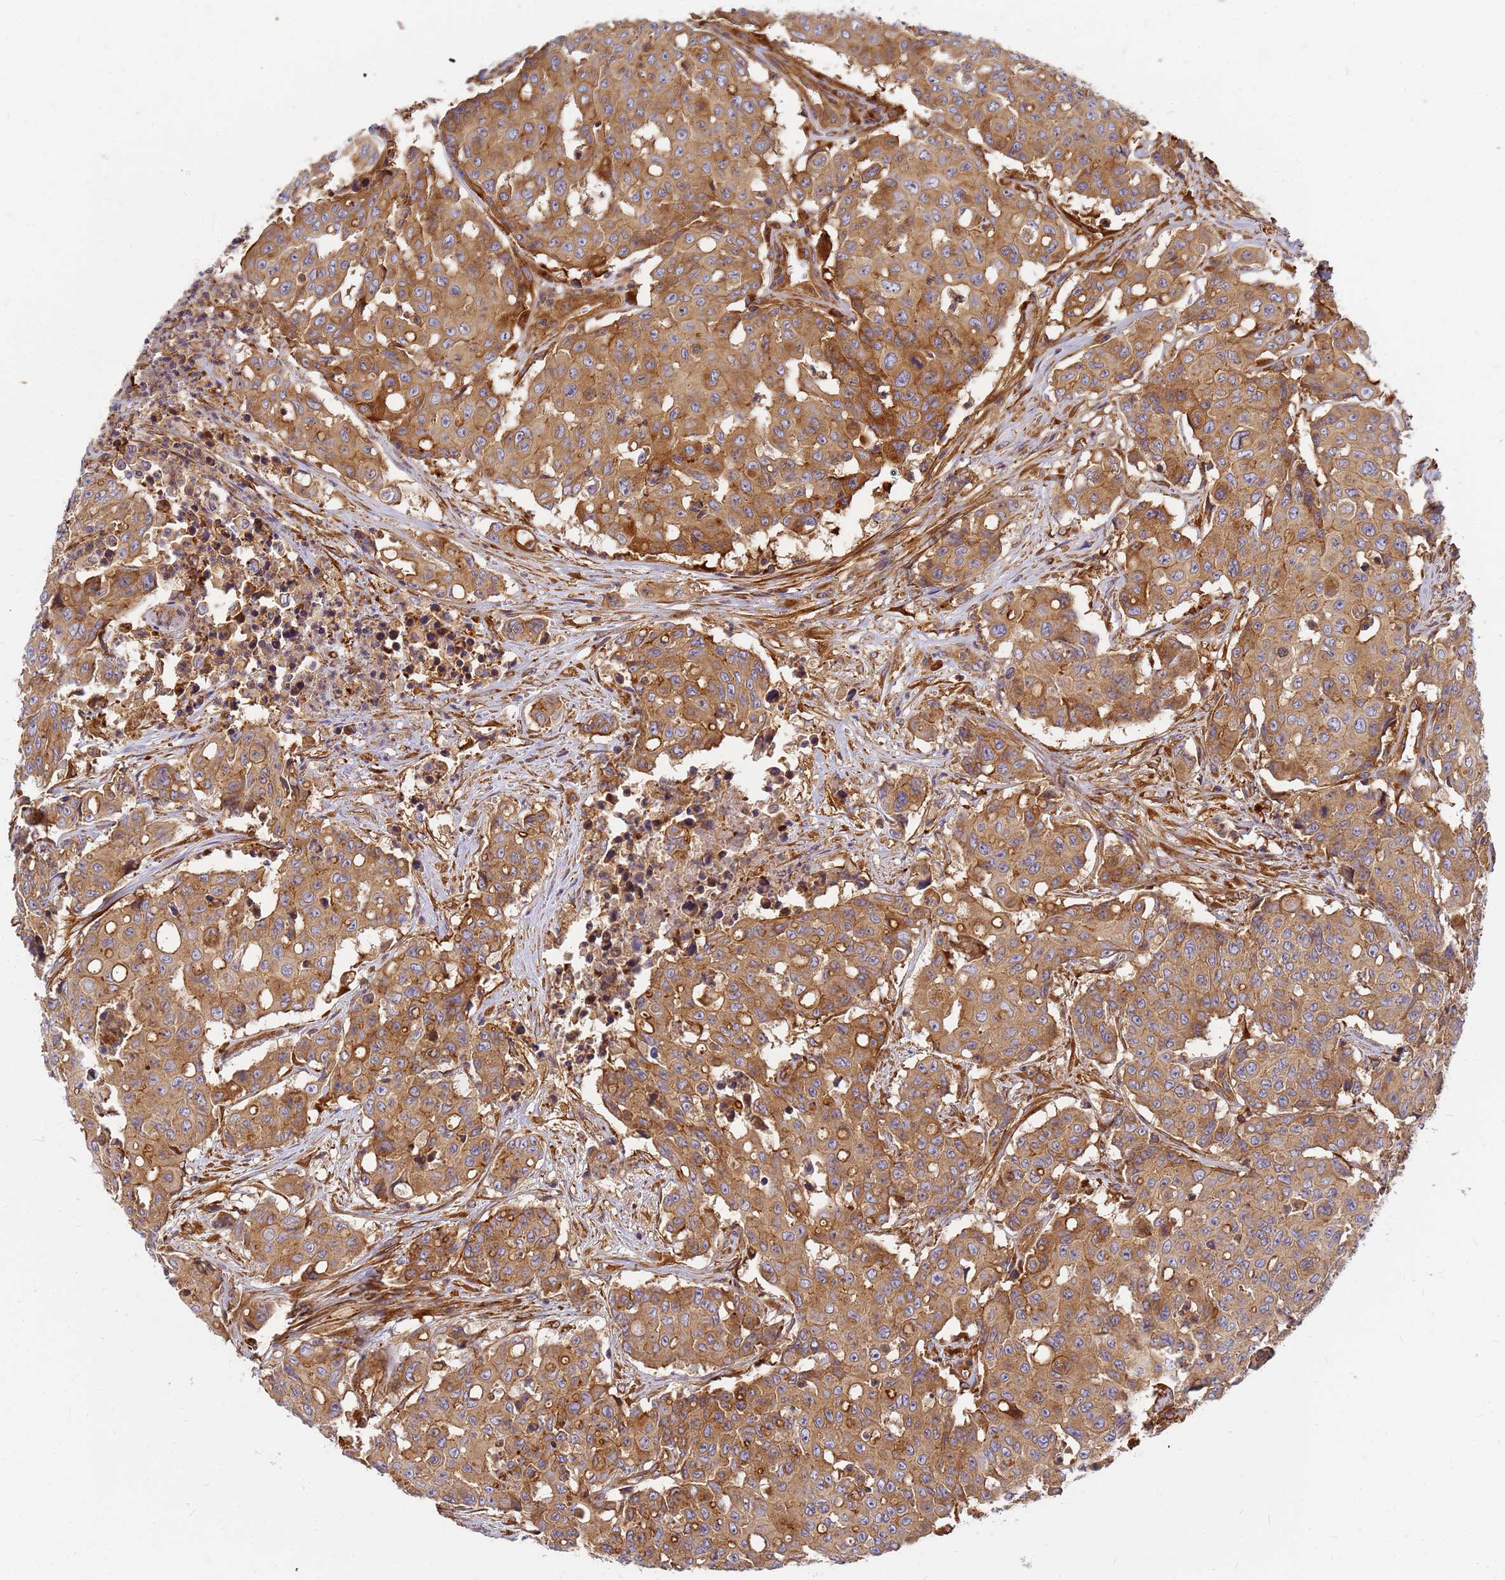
{"staining": {"intensity": "strong", "quantity": "25%-75%", "location": "cytoplasmic/membranous"}, "tissue": "colorectal cancer", "cell_type": "Tumor cells", "image_type": "cancer", "snomed": [{"axis": "morphology", "description": "Adenocarcinoma, NOS"}, {"axis": "topography", "description": "Colon"}], "caption": "Immunohistochemistry (IHC) histopathology image of human colorectal cancer (adenocarcinoma) stained for a protein (brown), which reveals high levels of strong cytoplasmic/membranous expression in approximately 25%-75% of tumor cells.", "gene": "C2CD5", "patient": {"sex": "male", "age": 51}}